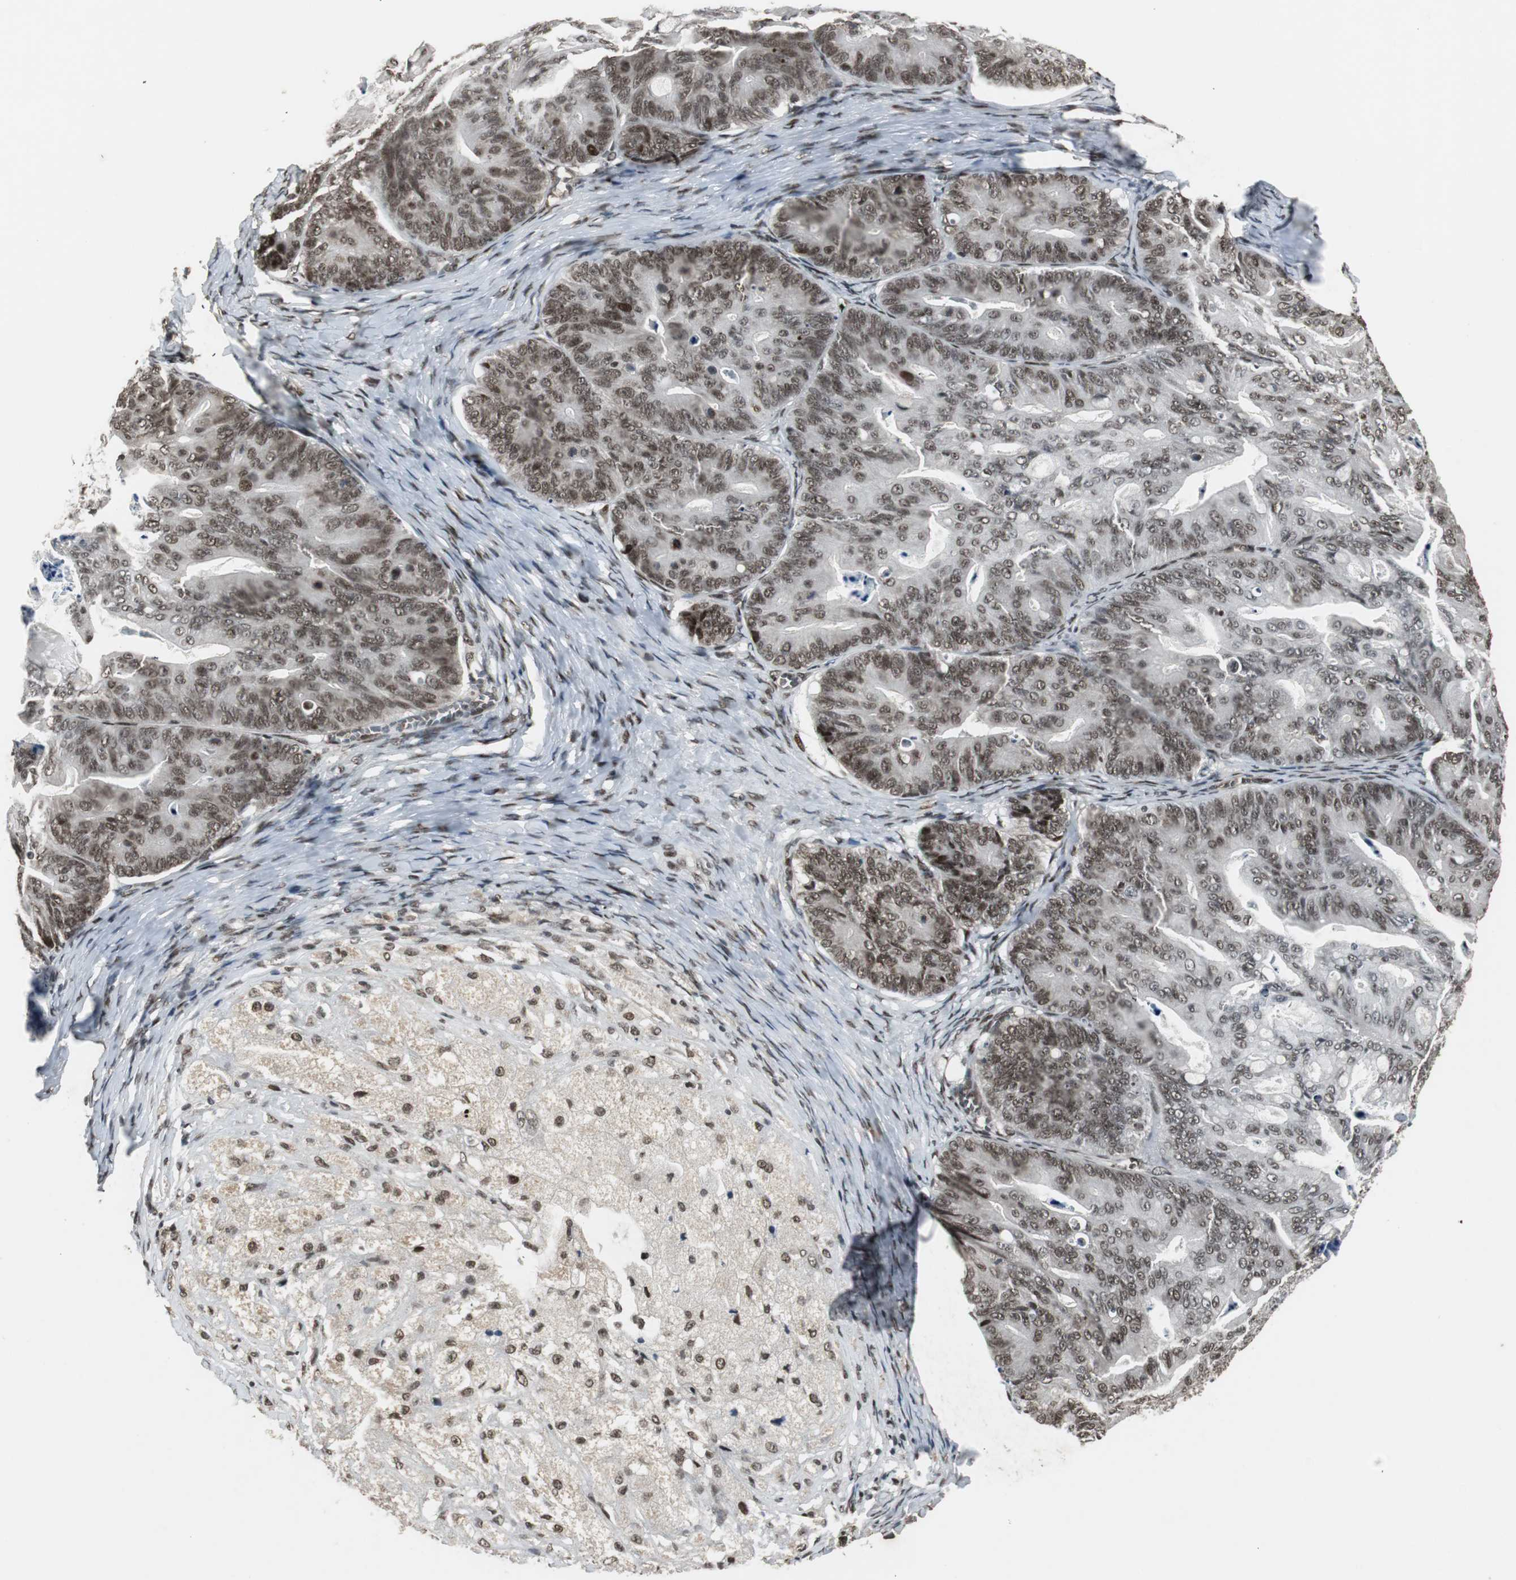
{"staining": {"intensity": "moderate", "quantity": ">75%", "location": "nuclear"}, "tissue": "ovarian cancer", "cell_type": "Tumor cells", "image_type": "cancer", "snomed": [{"axis": "morphology", "description": "Cystadenocarcinoma, mucinous, NOS"}, {"axis": "topography", "description": "Ovary"}], "caption": "About >75% of tumor cells in human ovarian cancer (mucinous cystadenocarcinoma) demonstrate moderate nuclear protein staining as visualized by brown immunohistochemical staining.", "gene": "TAF5", "patient": {"sex": "female", "age": 36}}